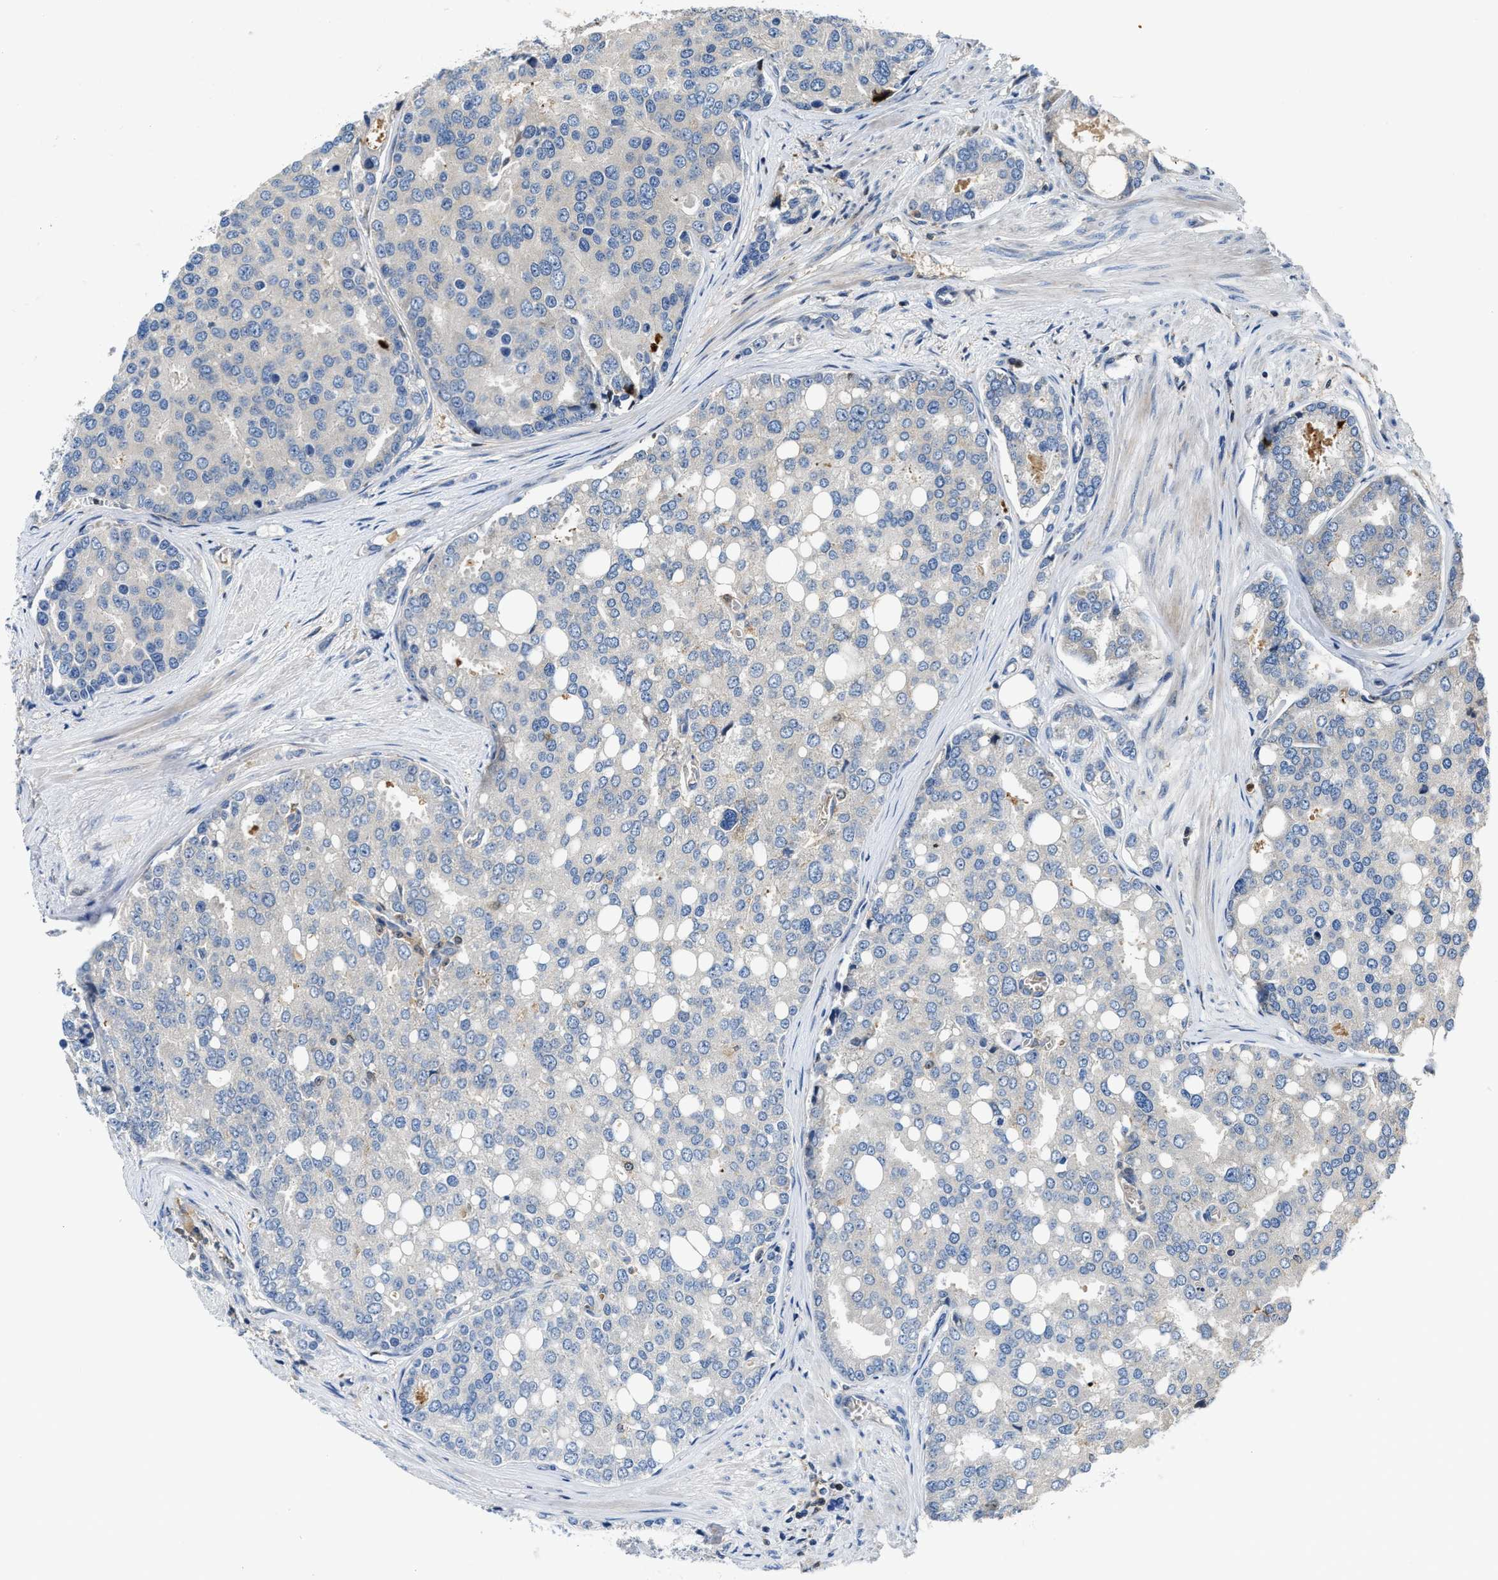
{"staining": {"intensity": "negative", "quantity": "none", "location": "none"}, "tissue": "prostate cancer", "cell_type": "Tumor cells", "image_type": "cancer", "snomed": [{"axis": "morphology", "description": "Adenocarcinoma, High grade"}, {"axis": "topography", "description": "Prostate"}], "caption": "High magnification brightfield microscopy of prostate cancer stained with DAB (brown) and counterstained with hematoxylin (blue): tumor cells show no significant staining. The staining was performed using DAB (3,3'-diaminobenzidine) to visualize the protein expression in brown, while the nuclei were stained in blue with hematoxylin (Magnification: 20x).", "gene": "OSTF1", "patient": {"sex": "male", "age": 50}}